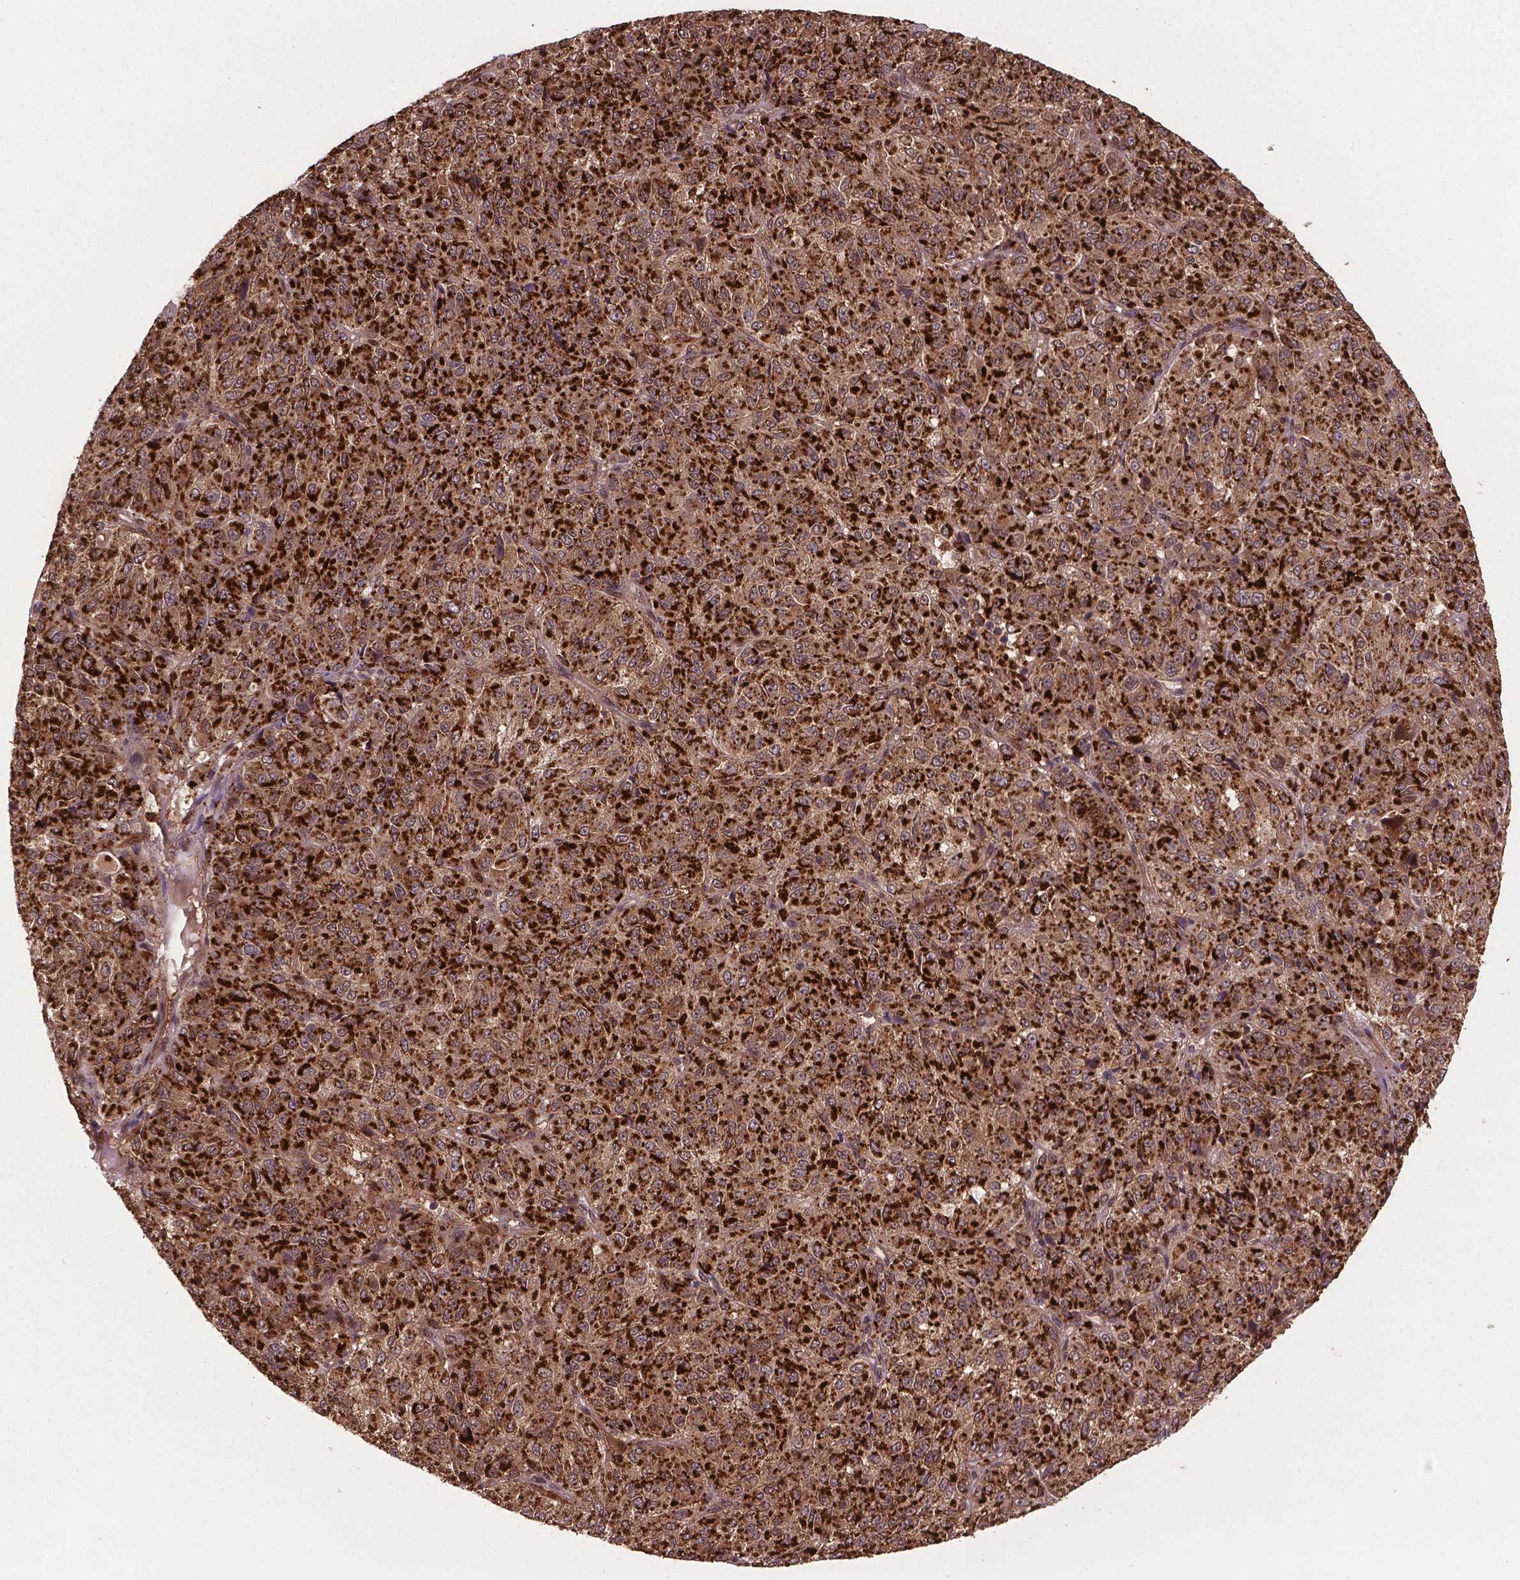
{"staining": {"intensity": "weak", "quantity": ">75%", "location": "cytoplasmic/membranous"}, "tissue": "melanoma", "cell_type": "Tumor cells", "image_type": "cancer", "snomed": [{"axis": "morphology", "description": "Malignant melanoma, Metastatic site"}, {"axis": "topography", "description": "Brain"}], "caption": "A histopathology image of human melanoma stained for a protein displays weak cytoplasmic/membranous brown staining in tumor cells.", "gene": "PLIN3", "patient": {"sex": "female", "age": 56}}